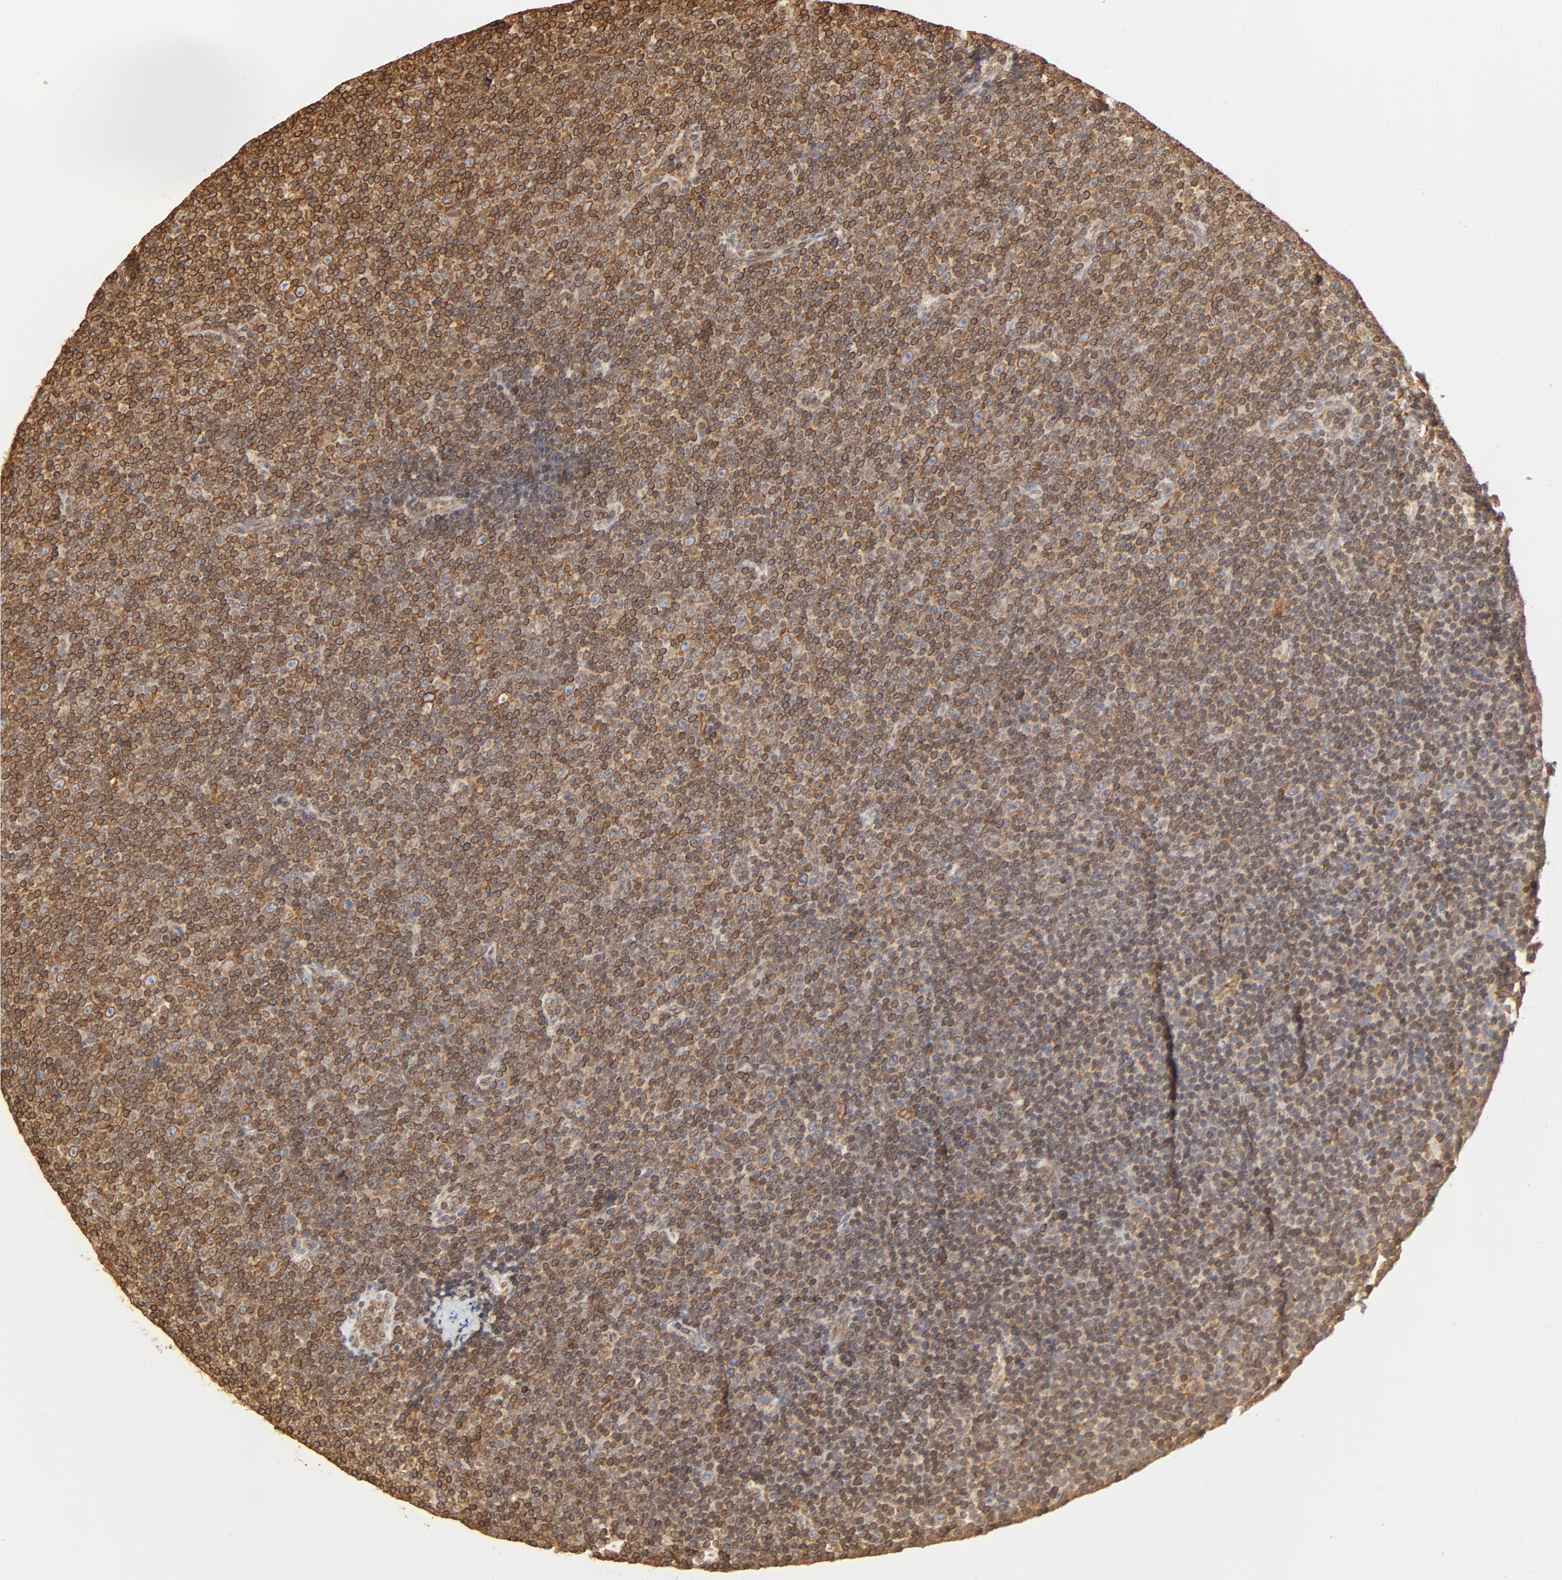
{"staining": {"intensity": "strong", "quantity": ">75%", "location": "cytoplasmic/membranous"}, "tissue": "lymphoma", "cell_type": "Tumor cells", "image_type": "cancer", "snomed": [{"axis": "morphology", "description": "Malignant lymphoma, non-Hodgkin's type, Low grade"}, {"axis": "topography", "description": "Lymph node"}], "caption": "Immunohistochemistry (IHC) staining of malignant lymphoma, non-Hodgkin's type (low-grade), which shows high levels of strong cytoplasmic/membranous staining in approximately >75% of tumor cells indicating strong cytoplasmic/membranous protein staining. The staining was performed using DAB (3,3'-diaminobenzidine) (brown) for protein detection and nuclei were counterstained in hematoxylin (blue).", "gene": "BCAP31", "patient": {"sex": "female", "age": 67}}